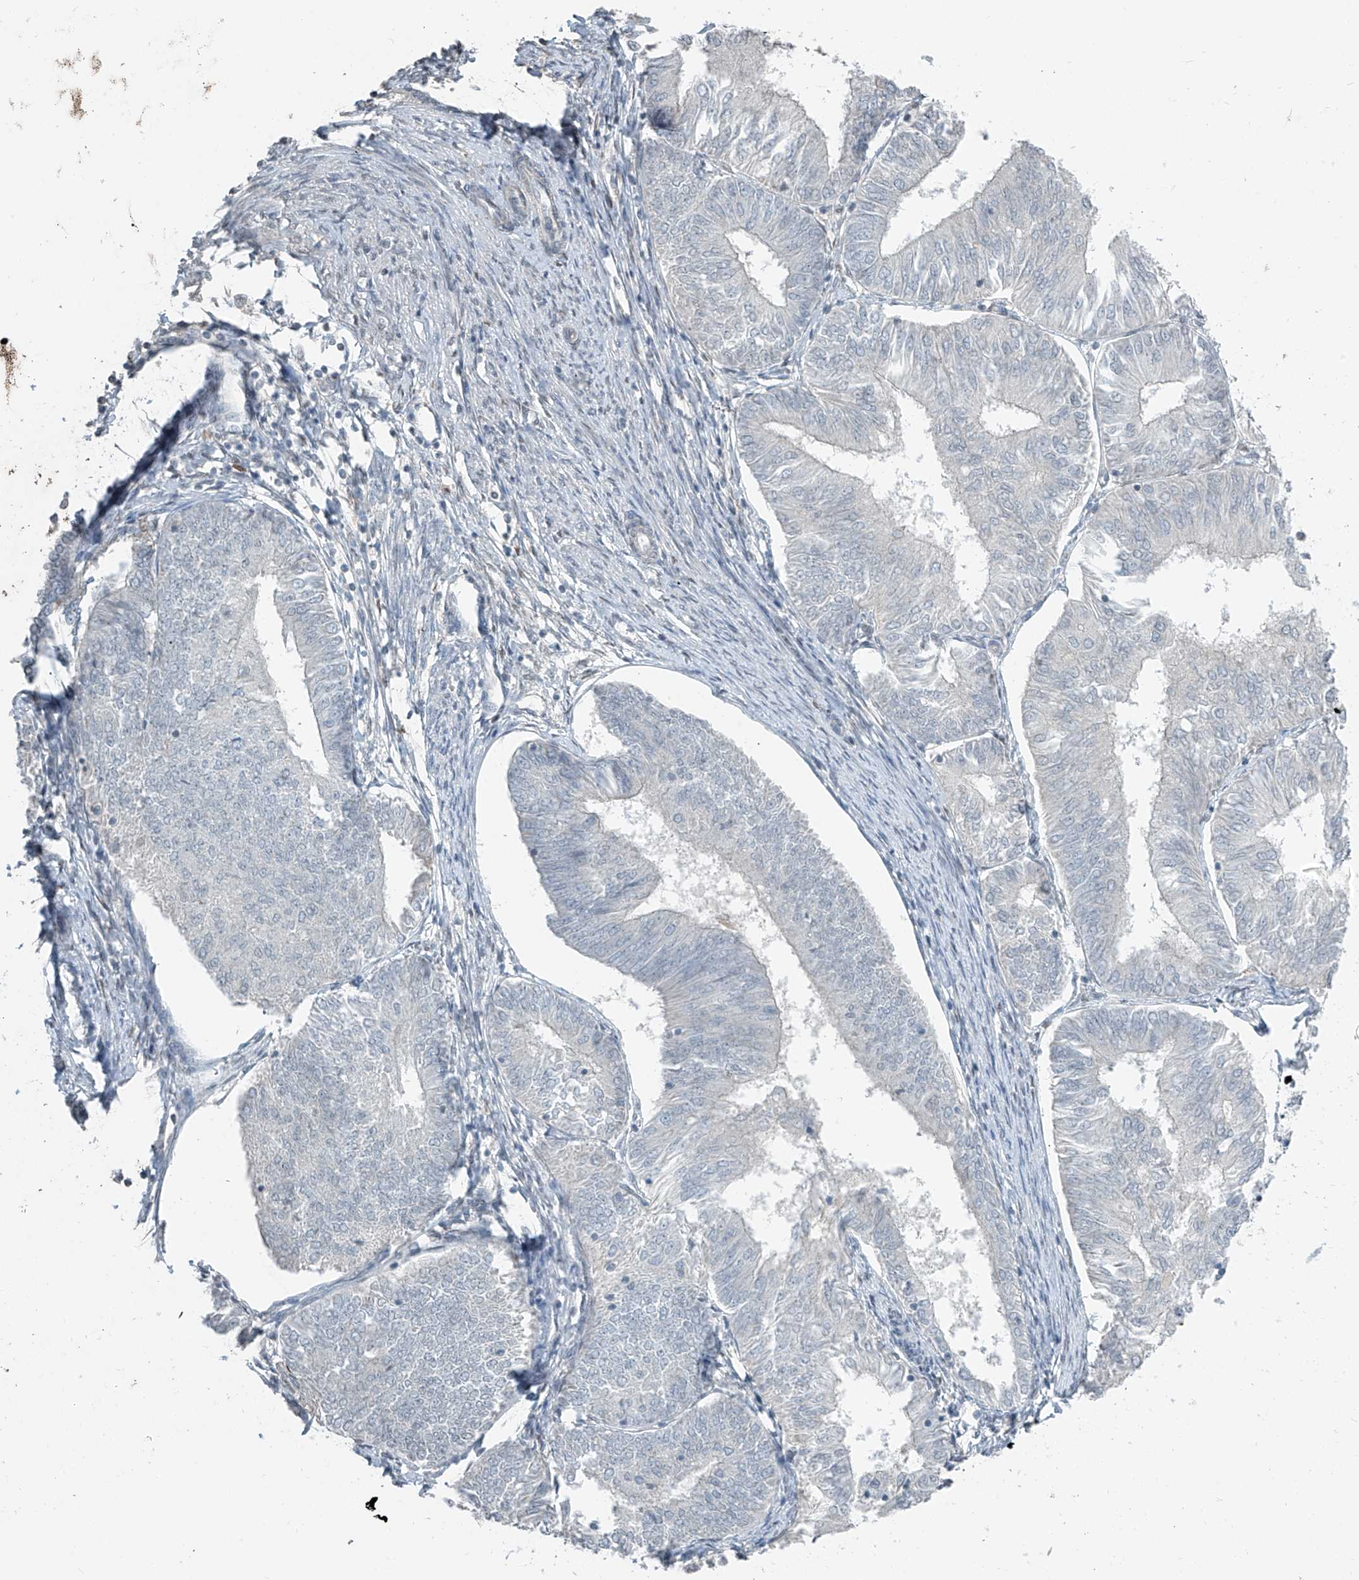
{"staining": {"intensity": "negative", "quantity": "none", "location": "none"}, "tissue": "endometrial cancer", "cell_type": "Tumor cells", "image_type": "cancer", "snomed": [{"axis": "morphology", "description": "Adenocarcinoma, NOS"}, {"axis": "topography", "description": "Endometrium"}], "caption": "A high-resolution photomicrograph shows immunohistochemistry staining of adenocarcinoma (endometrial), which shows no significant positivity in tumor cells. (Stains: DAB immunohistochemistry with hematoxylin counter stain, Microscopy: brightfield microscopy at high magnification).", "gene": "HOXA11", "patient": {"sex": "female", "age": 58}}